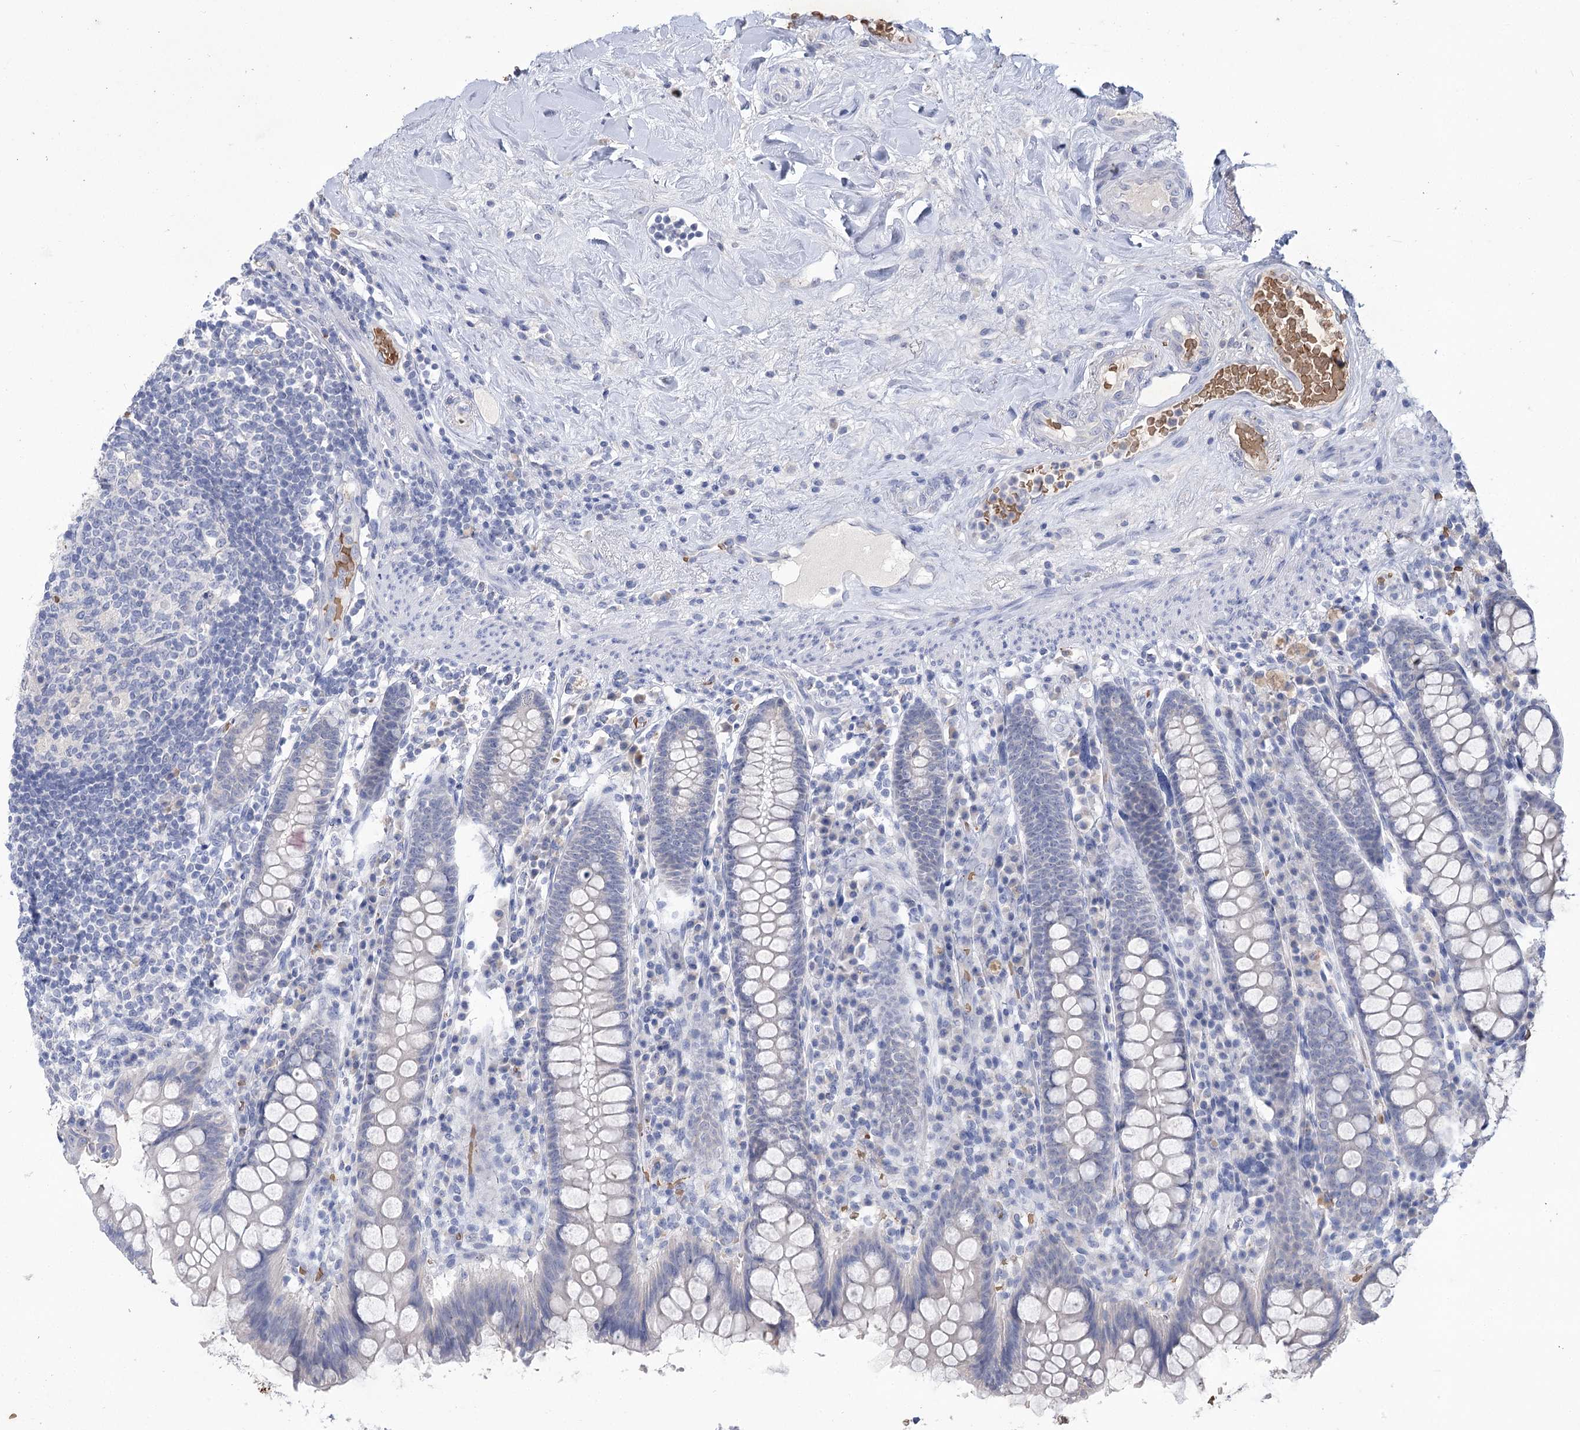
{"staining": {"intensity": "negative", "quantity": "none", "location": "none"}, "tissue": "colon", "cell_type": "Endothelial cells", "image_type": "normal", "snomed": [{"axis": "morphology", "description": "Normal tissue, NOS"}, {"axis": "topography", "description": "Colon"}], "caption": "Endothelial cells show no significant protein positivity in normal colon. (Brightfield microscopy of DAB IHC at high magnification).", "gene": "HBA1", "patient": {"sex": "female", "age": 79}}